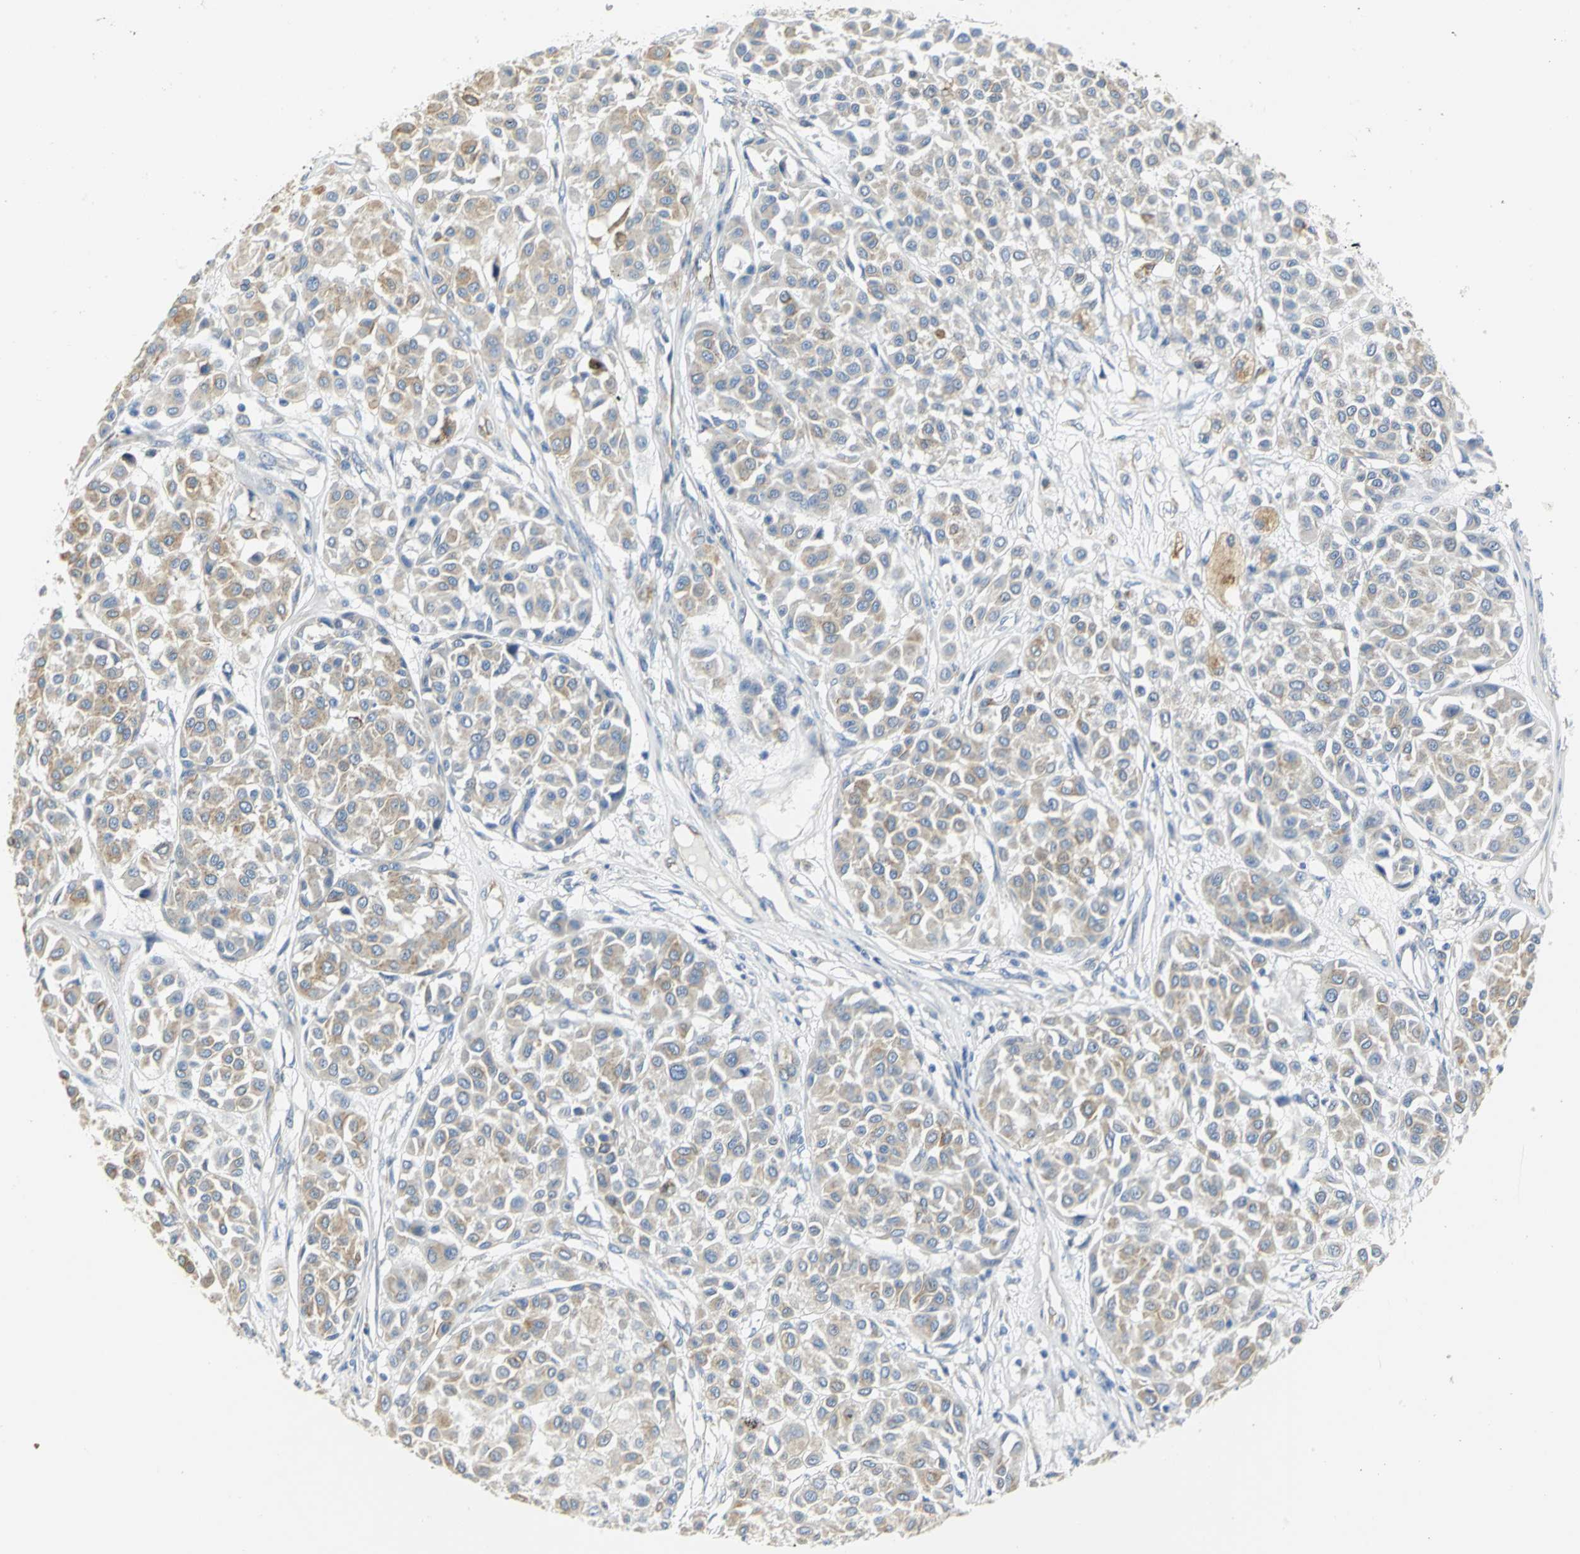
{"staining": {"intensity": "weak", "quantity": ">75%", "location": "cytoplasmic/membranous"}, "tissue": "melanoma", "cell_type": "Tumor cells", "image_type": "cancer", "snomed": [{"axis": "morphology", "description": "Malignant melanoma, Metastatic site"}, {"axis": "topography", "description": "Soft tissue"}], "caption": "Immunohistochemistry photomicrograph of neoplastic tissue: malignant melanoma (metastatic site) stained using immunohistochemistry demonstrates low levels of weak protein expression localized specifically in the cytoplasmic/membranous of tumor cells, appearing as a cytoplasmic/membranous brown color.", "gene": "GNRH2", "patient": {"sex": "male", "age": 41}}